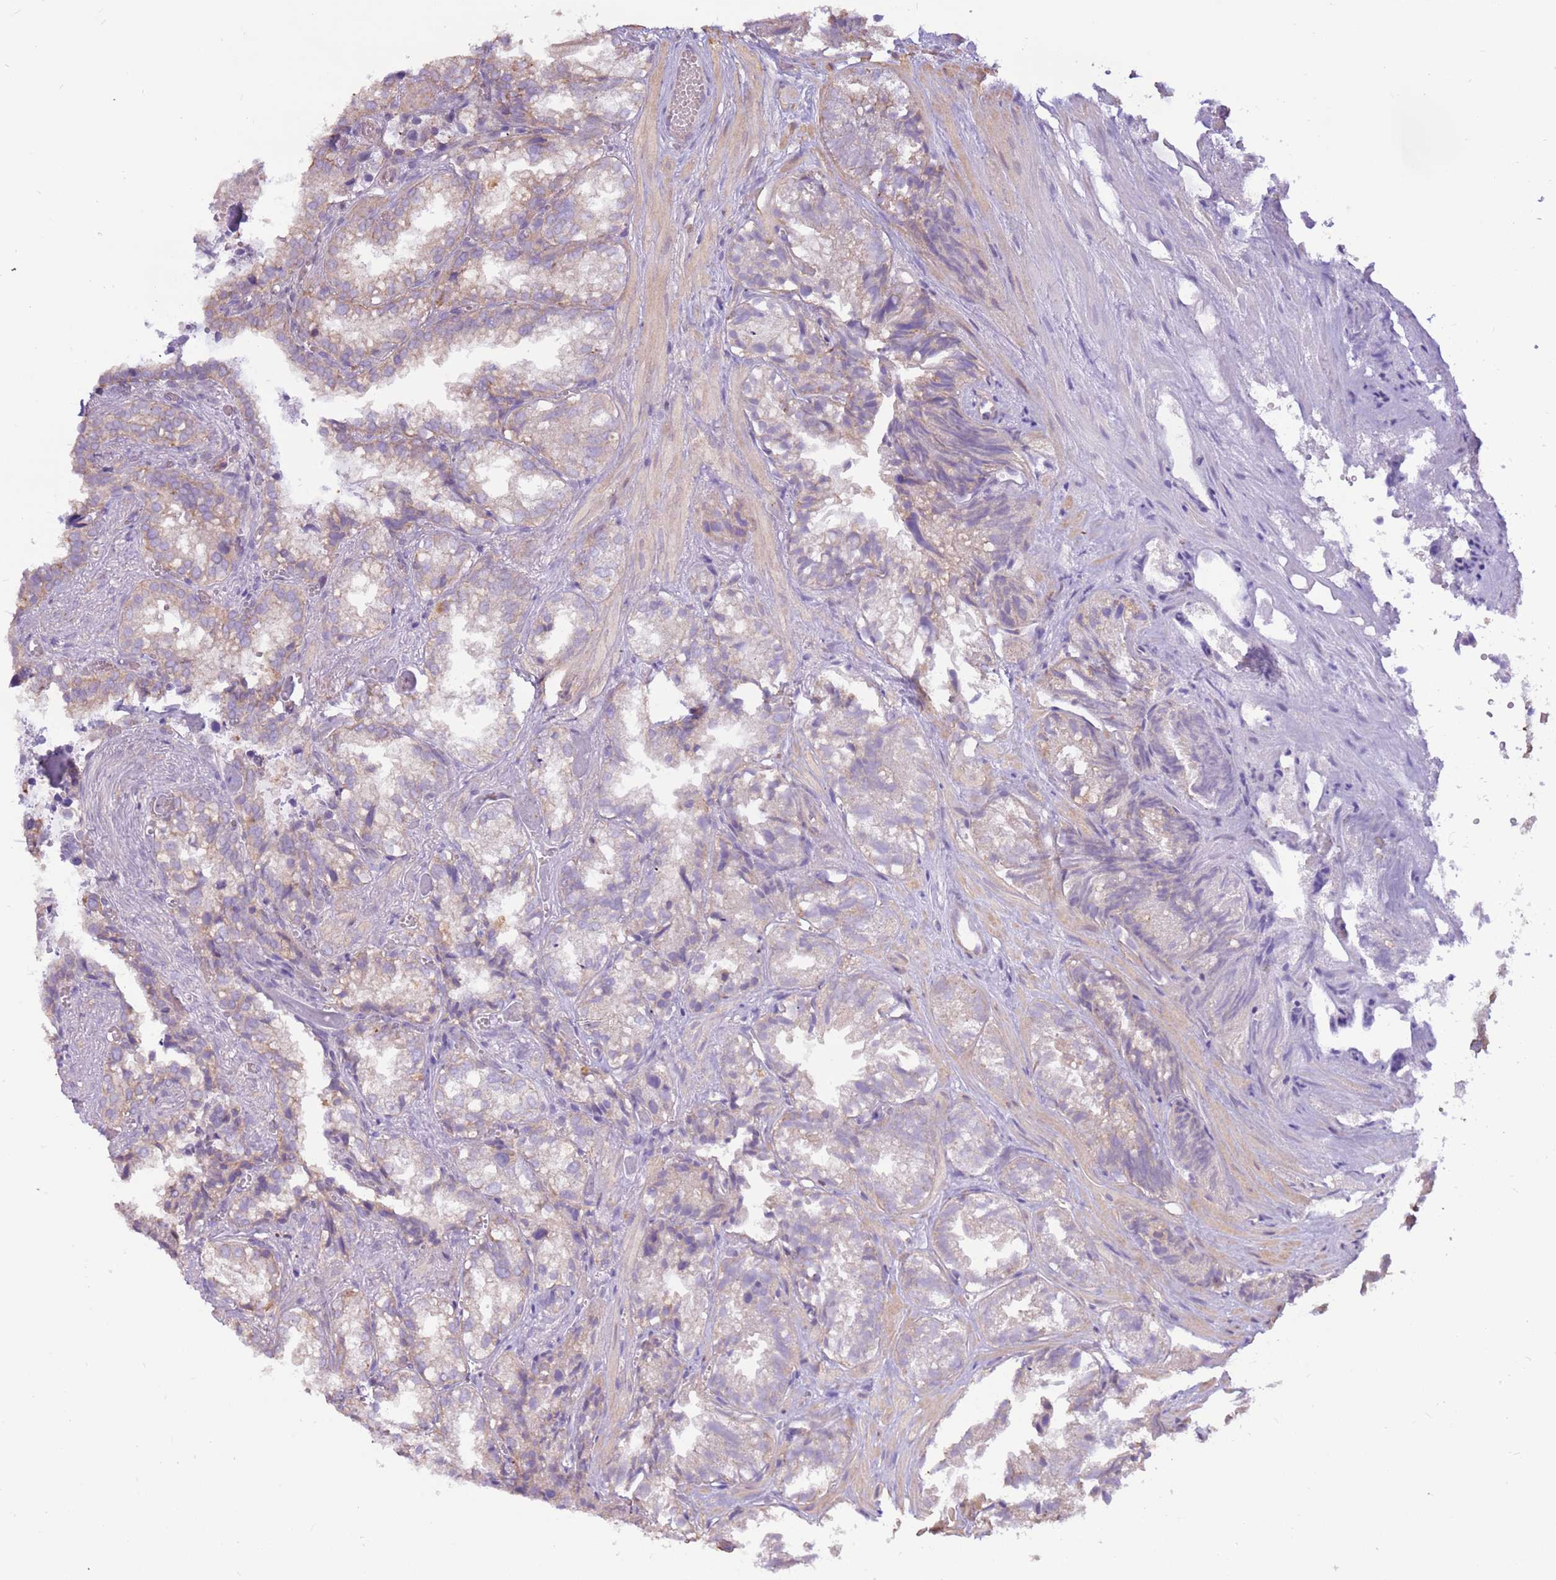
{"staining": {"intensity": "weak", "quantity": "<25%", "location": "cytoplasmic/membranous"}, "tissue": "seminal vesicle", "cell_type": "Glandular cells", "image_type": "normal", "snomed": [{"axis": "morphology", "description": "Normal tissue, NOS"}, {"axis": "topography", "description": "Prostate"}, {"axis": "topography", "description": "Seminal veicle"}], "caption": "Immunohistochemistry (IHC) photomicrograph of normal seminal vesicle: human seminal vesicle stained with DAB (3,3'-diaminobenzidine) displays no significant protein staining in glandular cells.", "gene": "EVA1B", "patient": {"sex": "male", "age": 51}}